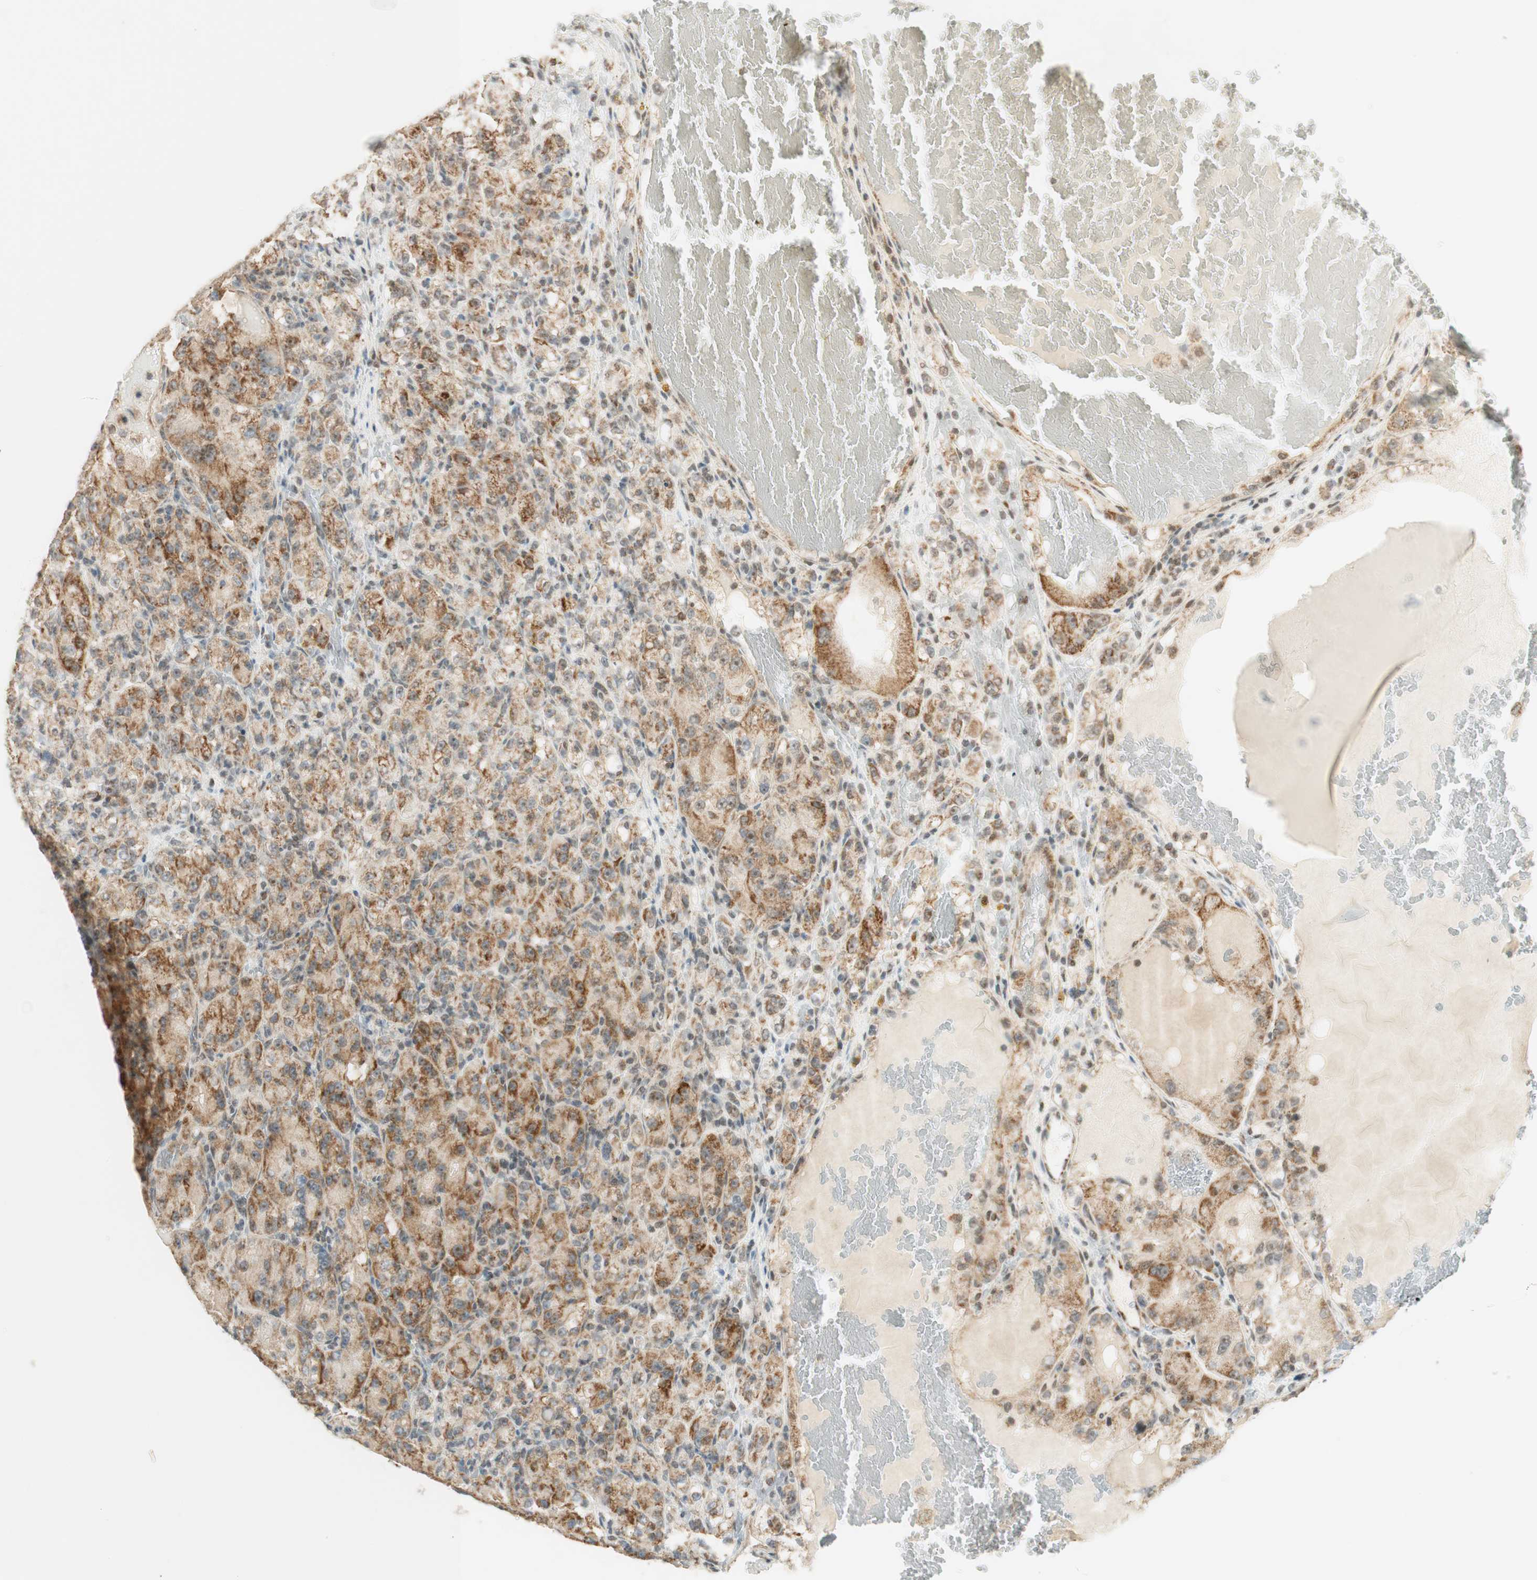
{"staining": {"intensity": "moderate", "quantity": ">75%", "location": "cytoplasmic/membranous"}, "tissue": "renal cancer", "cell_type": "Tumor cells", "image_type": "cancer", "snomed": [{"axis": "morphology", "description": "Adenocarcinoma, NOS"}, {"axis": "topography", "description": "Kidney"}], "caption": "Moderate cytoplasmic/membranous staining for a protein is appreciated in approximately >75% of tumor cells of renal cancer (adenocarcinoma) using immunohistochemistry (IHC).", "gene": "ZNF782", "patient": {"sex": "male", "age": 61}}